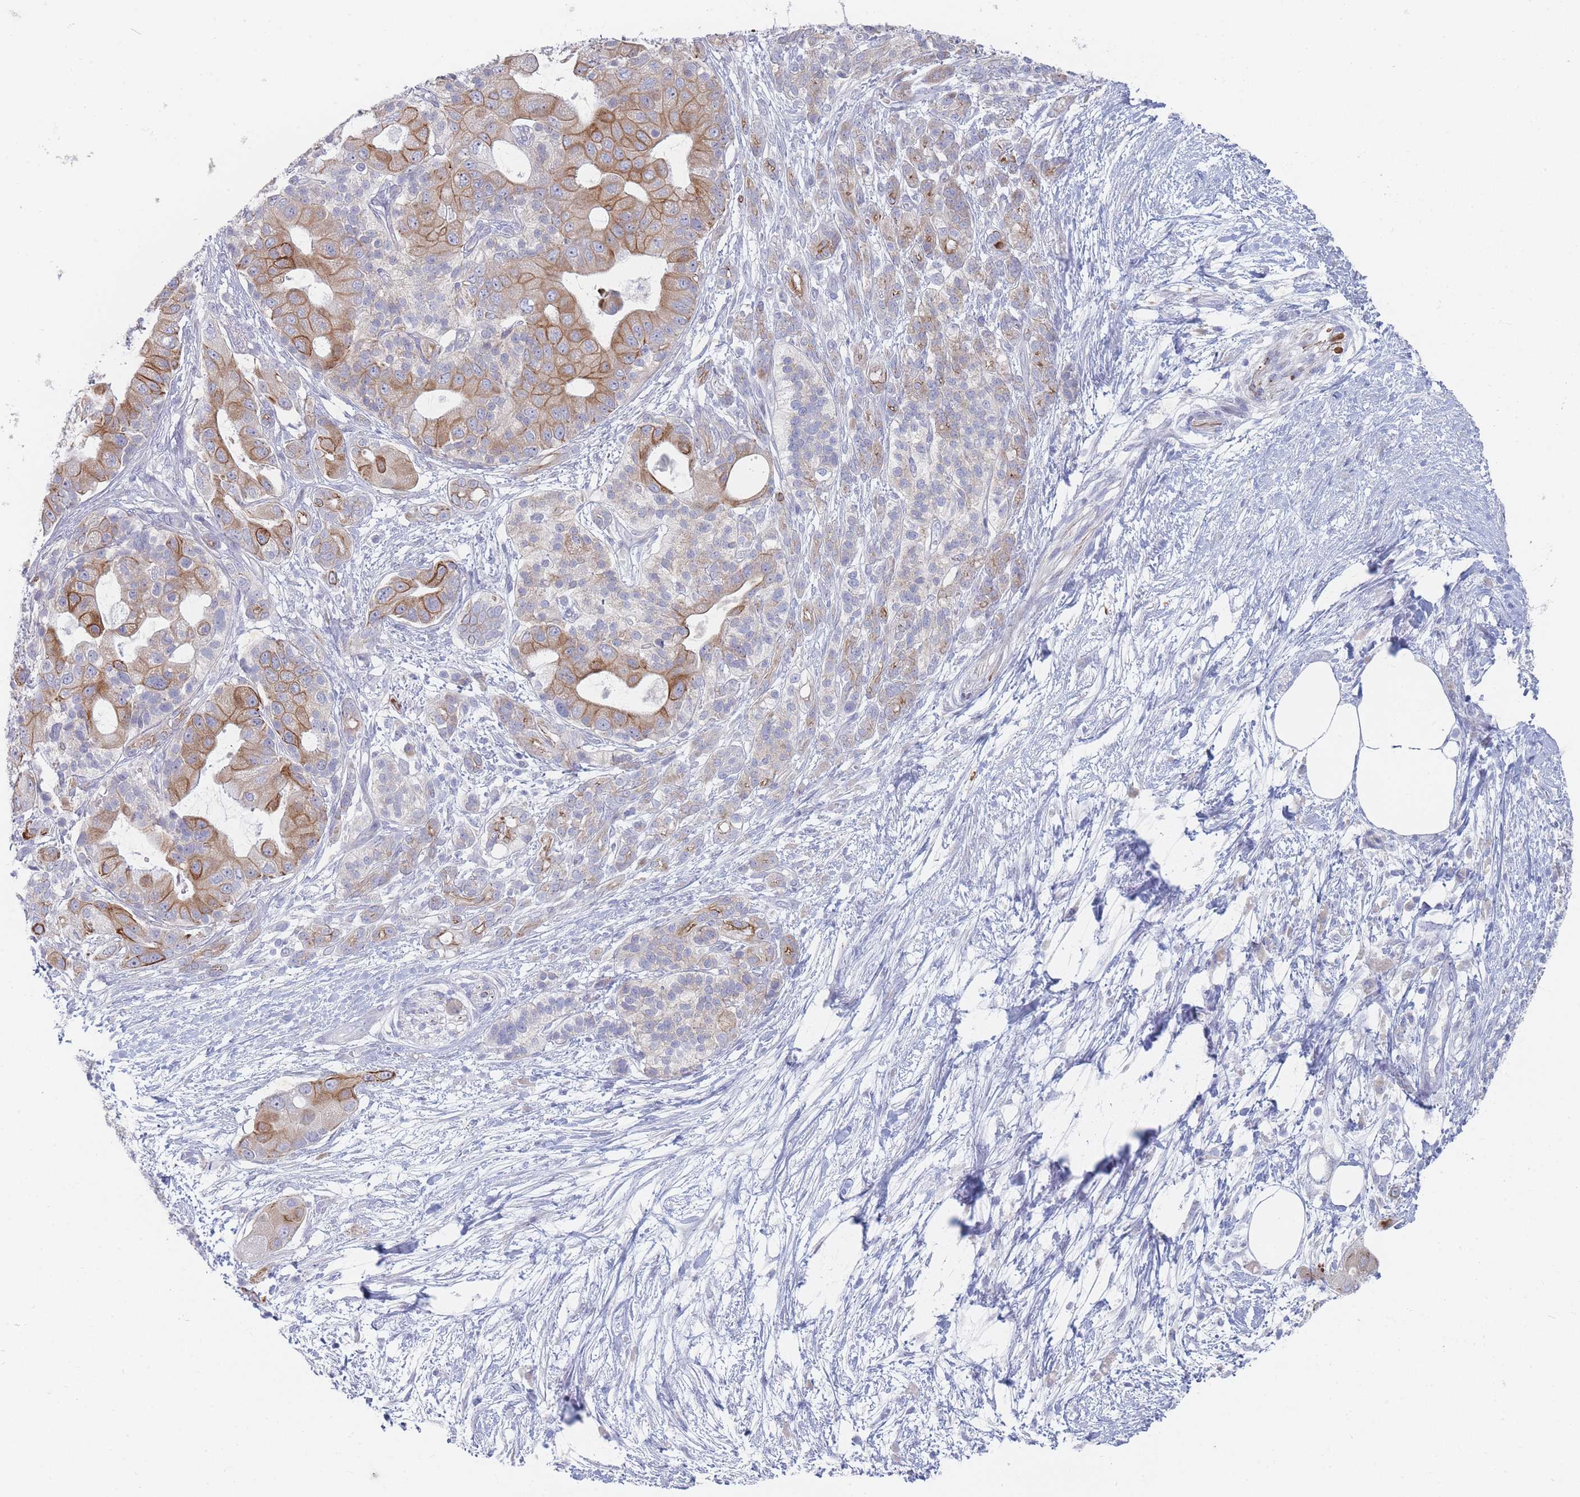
{"staining": {"intensity": "strong", "quantity": "25%-75%", "location": "cytoplasmic/membranous"}, "tissue": "pancreatic cancer", "cell_type": "Tumor cells", "image_type": "cancer", "snomed": [{"axis": "morphology", "description": "Adenocarcinoma, NOS"}, {"axis": "topography", "description": "Pancreas"}], "caption": "A histopathology image of human pancreatic cancer (adenocarcinoma) stained for a protein exhibits strong cytoplasmic/membranous brown staining in tumor cells.", "gene": "SPATS1", "patient": {"sex": "male", "age": 57}}